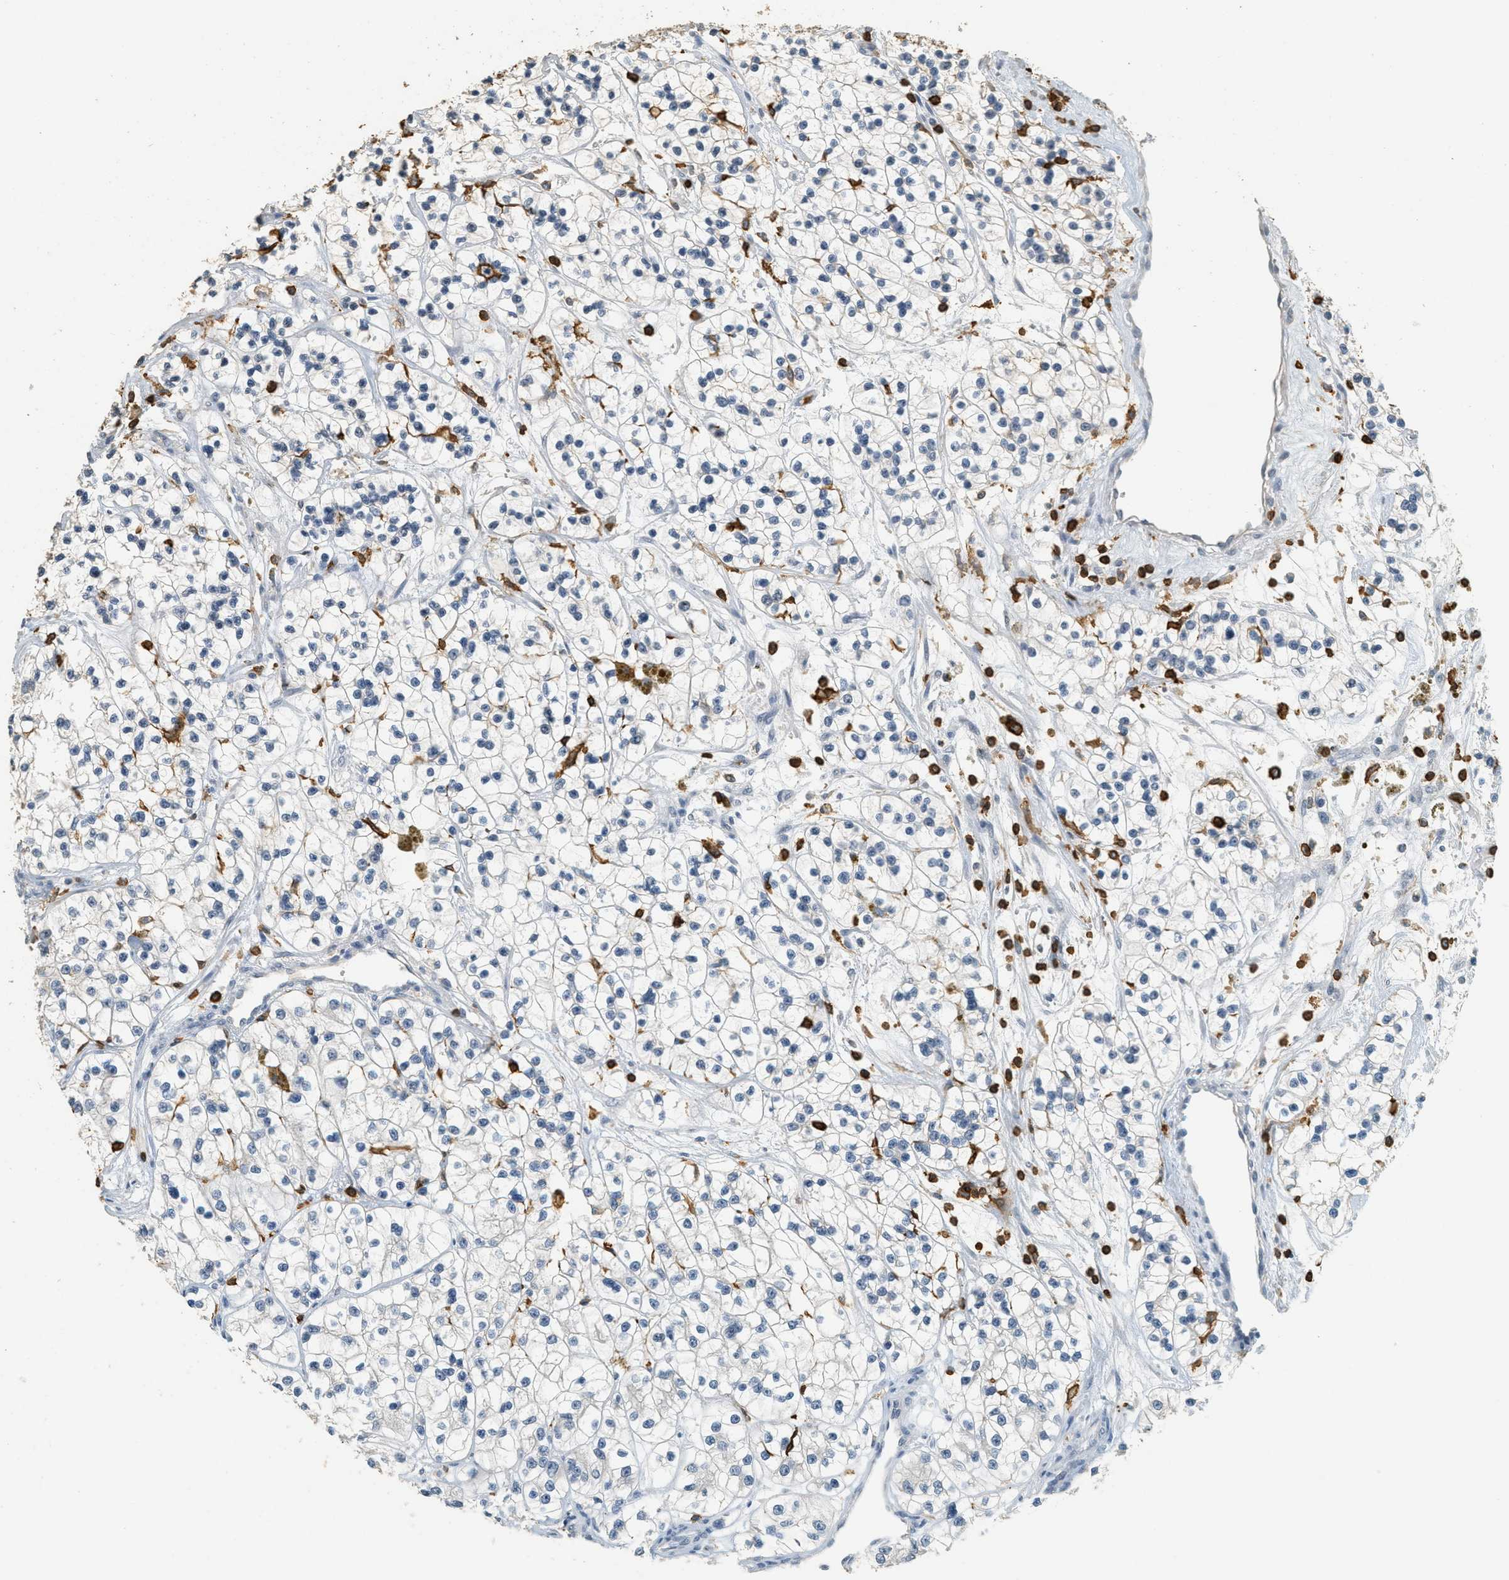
{"staining": {"intensity": "negative", "quantity": "none", "location": "none"}, "tissue": "renal cancer", "cell_type": "Tumor cells", "image_type": "cancer", "snomed": [{"axis": "morphology", "description": "Adenocarcinoma, NOS"}, {"axis": "topography", "description": "Kidney"}], "caption": "Tumor cells show no significant positivity in renal cancer.", "gene": "LSP1", "patient": {"sex": "female", "age": 57}}